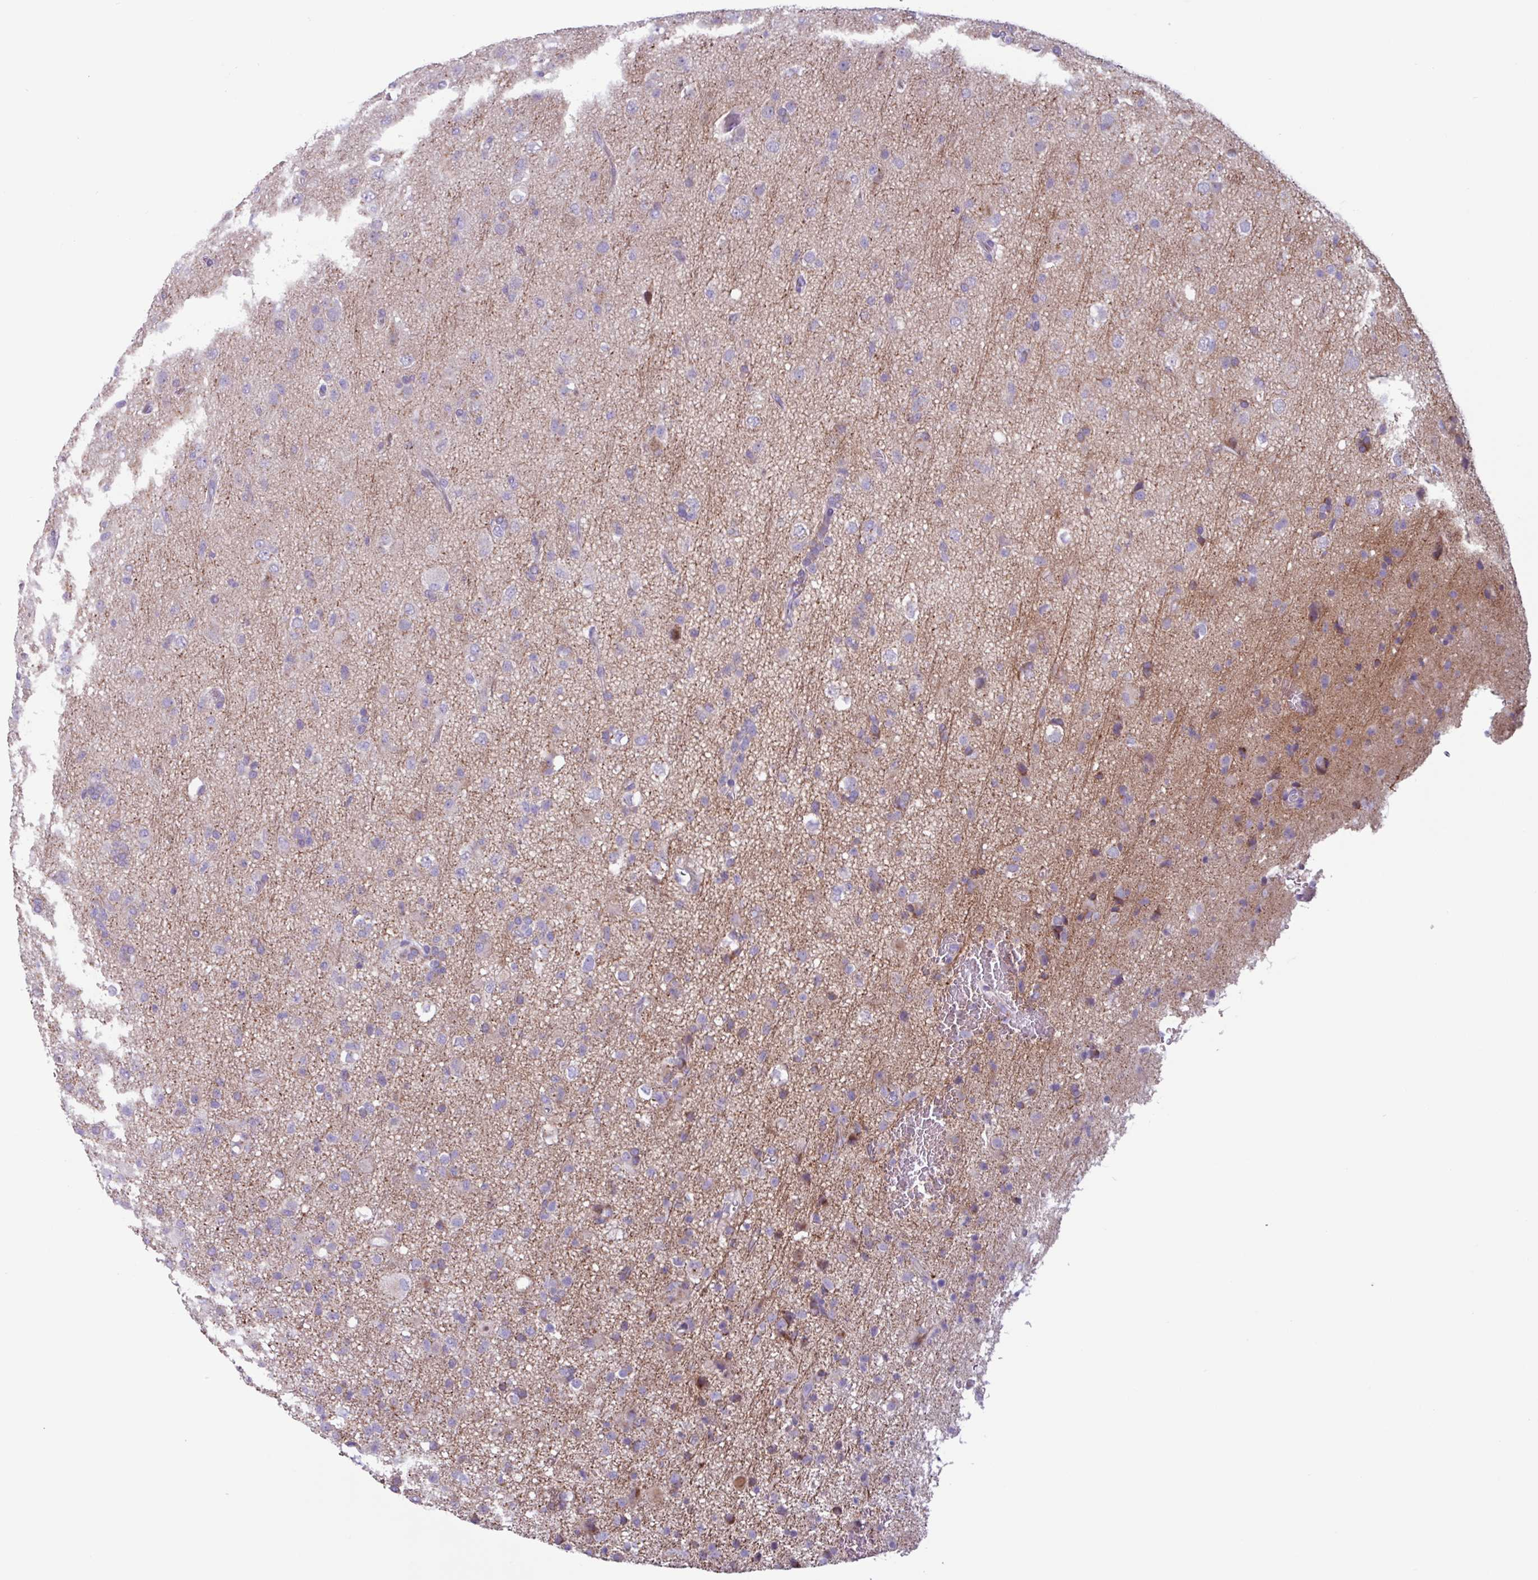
{"staining": {"intensity": "negative", "quantity": "none", "location": "none"}, "tissue": "glioma", "cell_type": "Tumor cells", "image_type": "cancer", "snomed": [{"axis": "morphology", "description": "Glioma, malignant, Low grade"}, {"axis": "topography", "description": "Brain"}], "caption": "Immunohistochemistry (IHC) photomicrograph of neoplastic tissue: malignant glioma (low-grade) stained with DAB exhibits no significant protein expression in tumor cells.", "gene": "ADGRE1", "patient": {"sex": "male", "age": 65}}